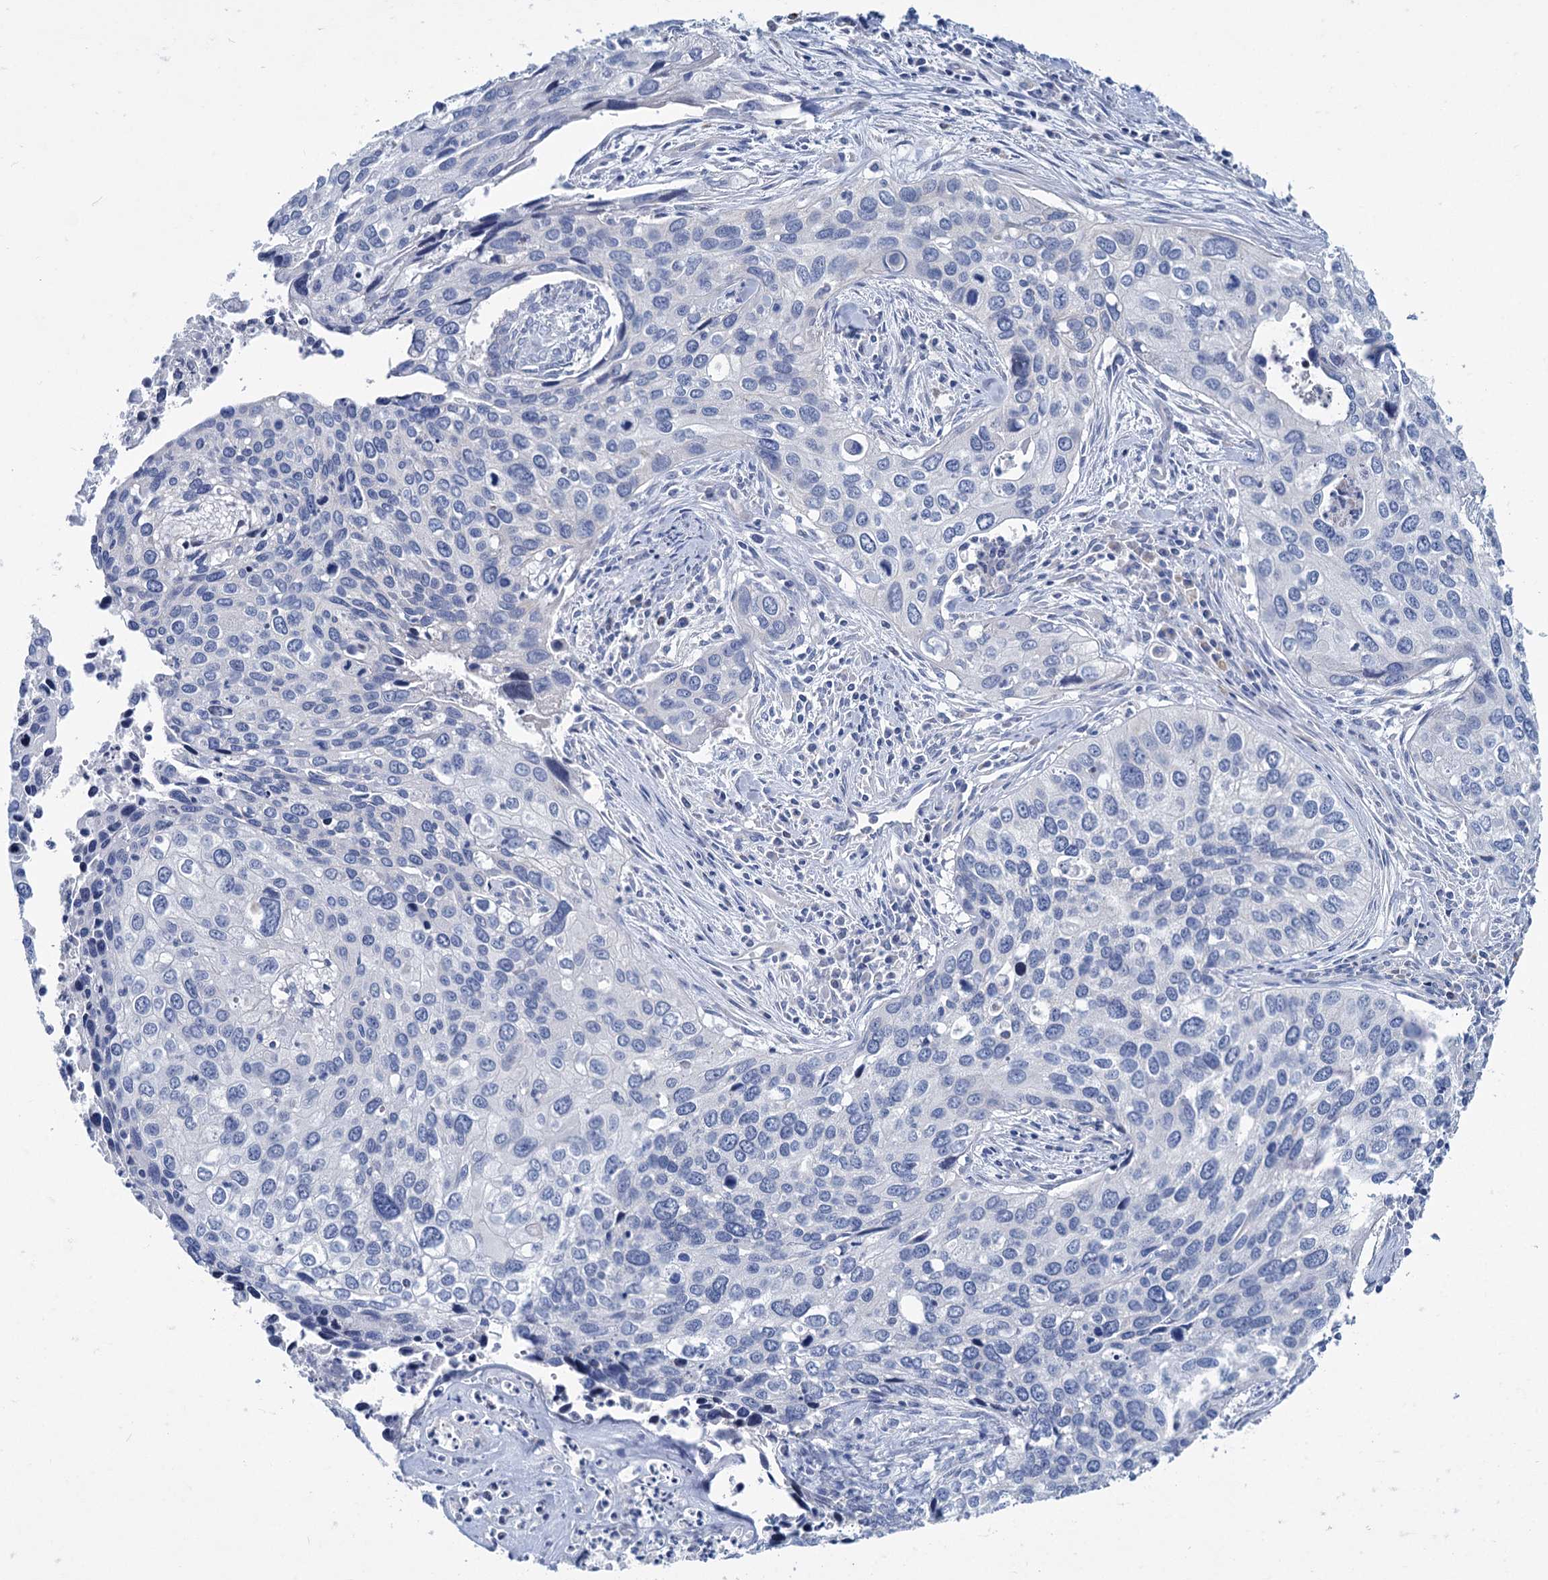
{"staining": {"intensity": "negative", "quantity": "none", "location": "none"}, "tissue": "cervical cancer", "cell_type": "Tumor cells", "image_type": "cancer", "snomed": [{"axis": "morphology", "description": "Squamous cell carcinoma, NOS"}, {"axis": "topography", "description": "Cervix"}], "caption": "IHC histopathology image of cervical cancer (squamous cell carcinoma) stained for a protein (brown), which exhibits no expression in tumor cells.", "gene": "CHDH", "patient": {"sex": "female", "age": 55}}